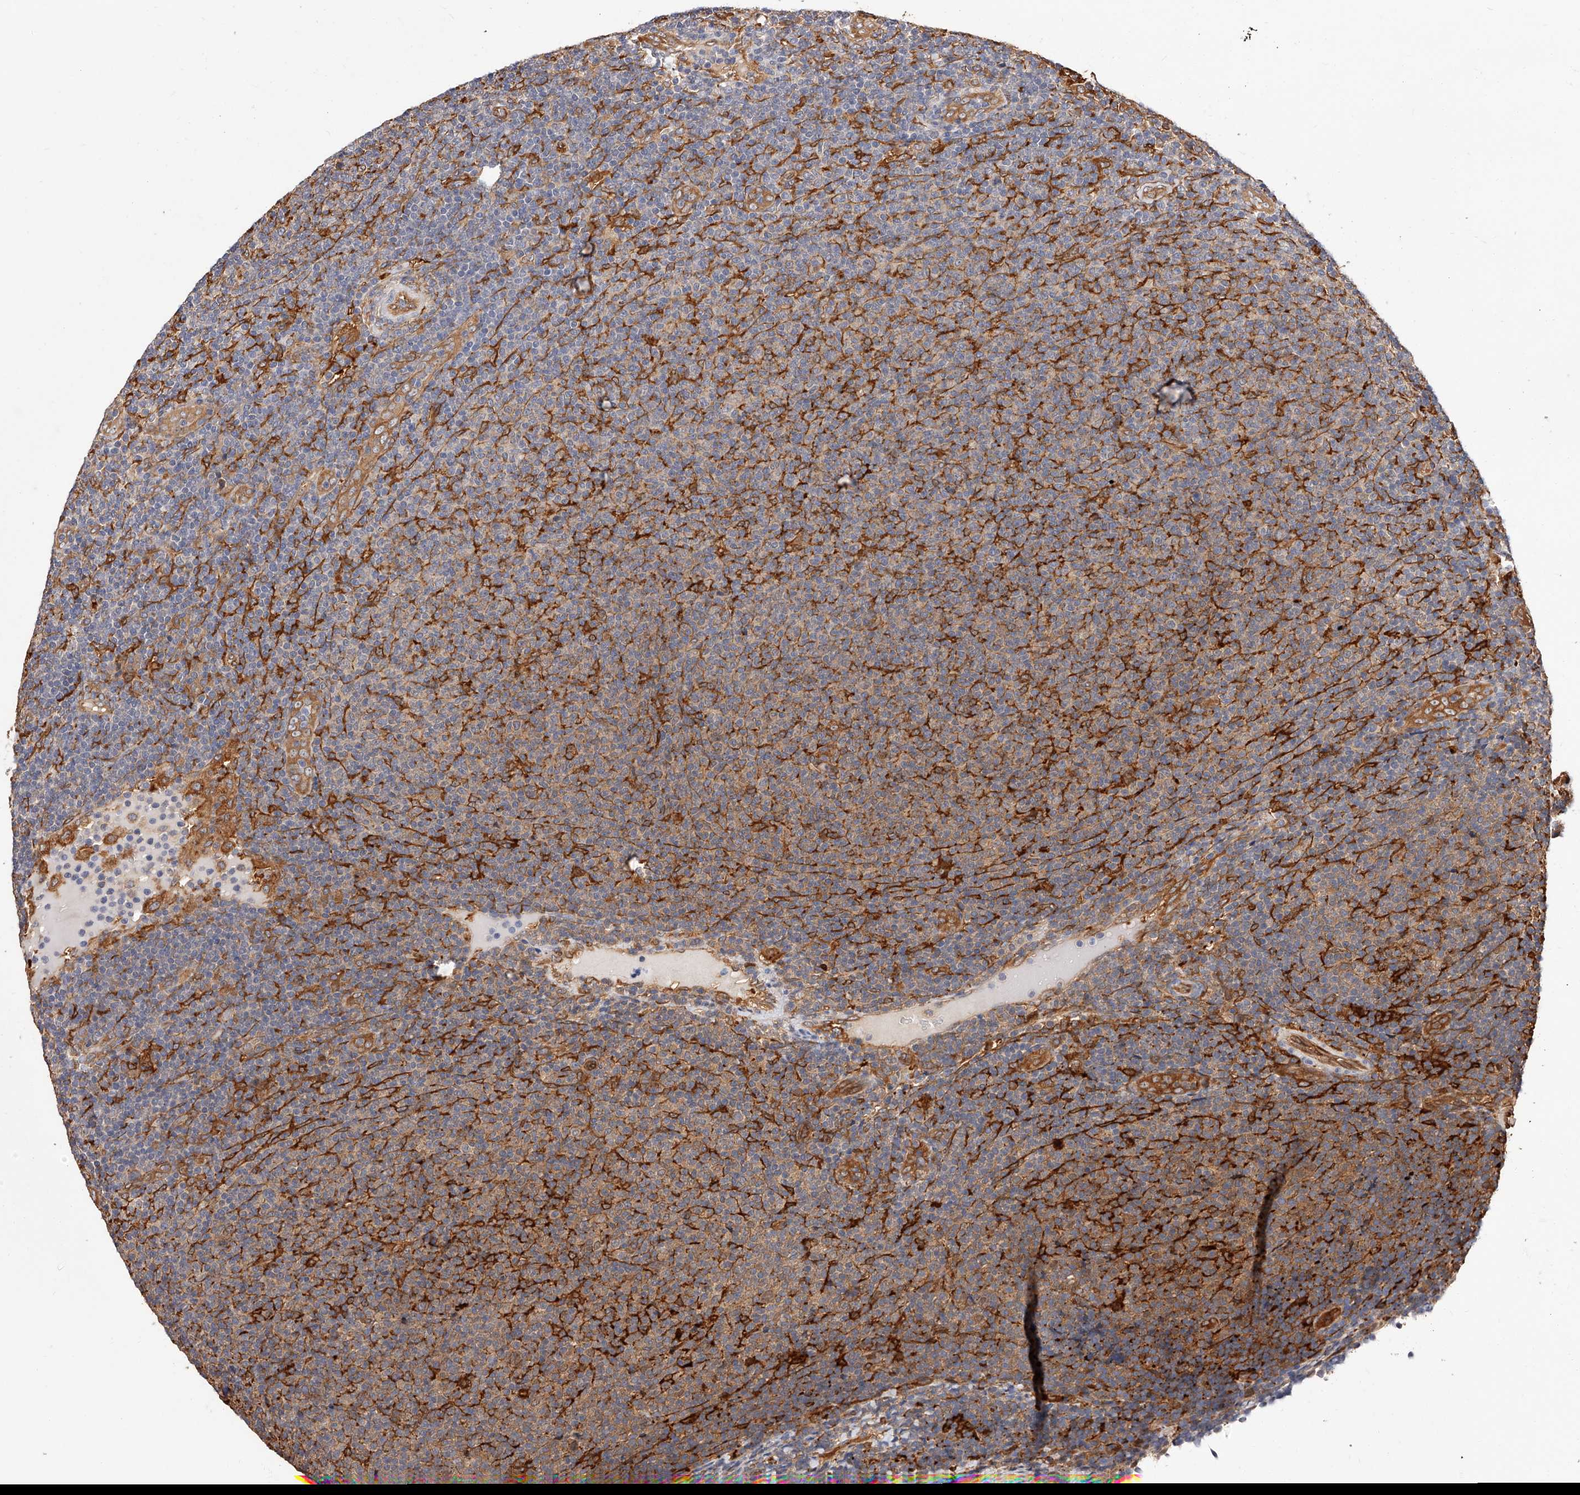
{"staining": {"intensity": "weak", "quantity": "25%-75%", "location": "cytoplasmic/membranous"}, "tissue": "lymphoma", "cell_type": "Tumor cells", "image_type": "cancer", "snomed": [{"axis": "morphology", "description": "Malignant lymphoma, non-Hodgkin's type, Low grade"}, {"axis": "topography", "description": "Lymph node"}], "caption": "Weak cytoplasmic/membranous staining is appreciated in about 25%-75% of tumor cells in lymphoma.", "gene": "LAP3", "patient": {"sex": "male", "age": 66}}